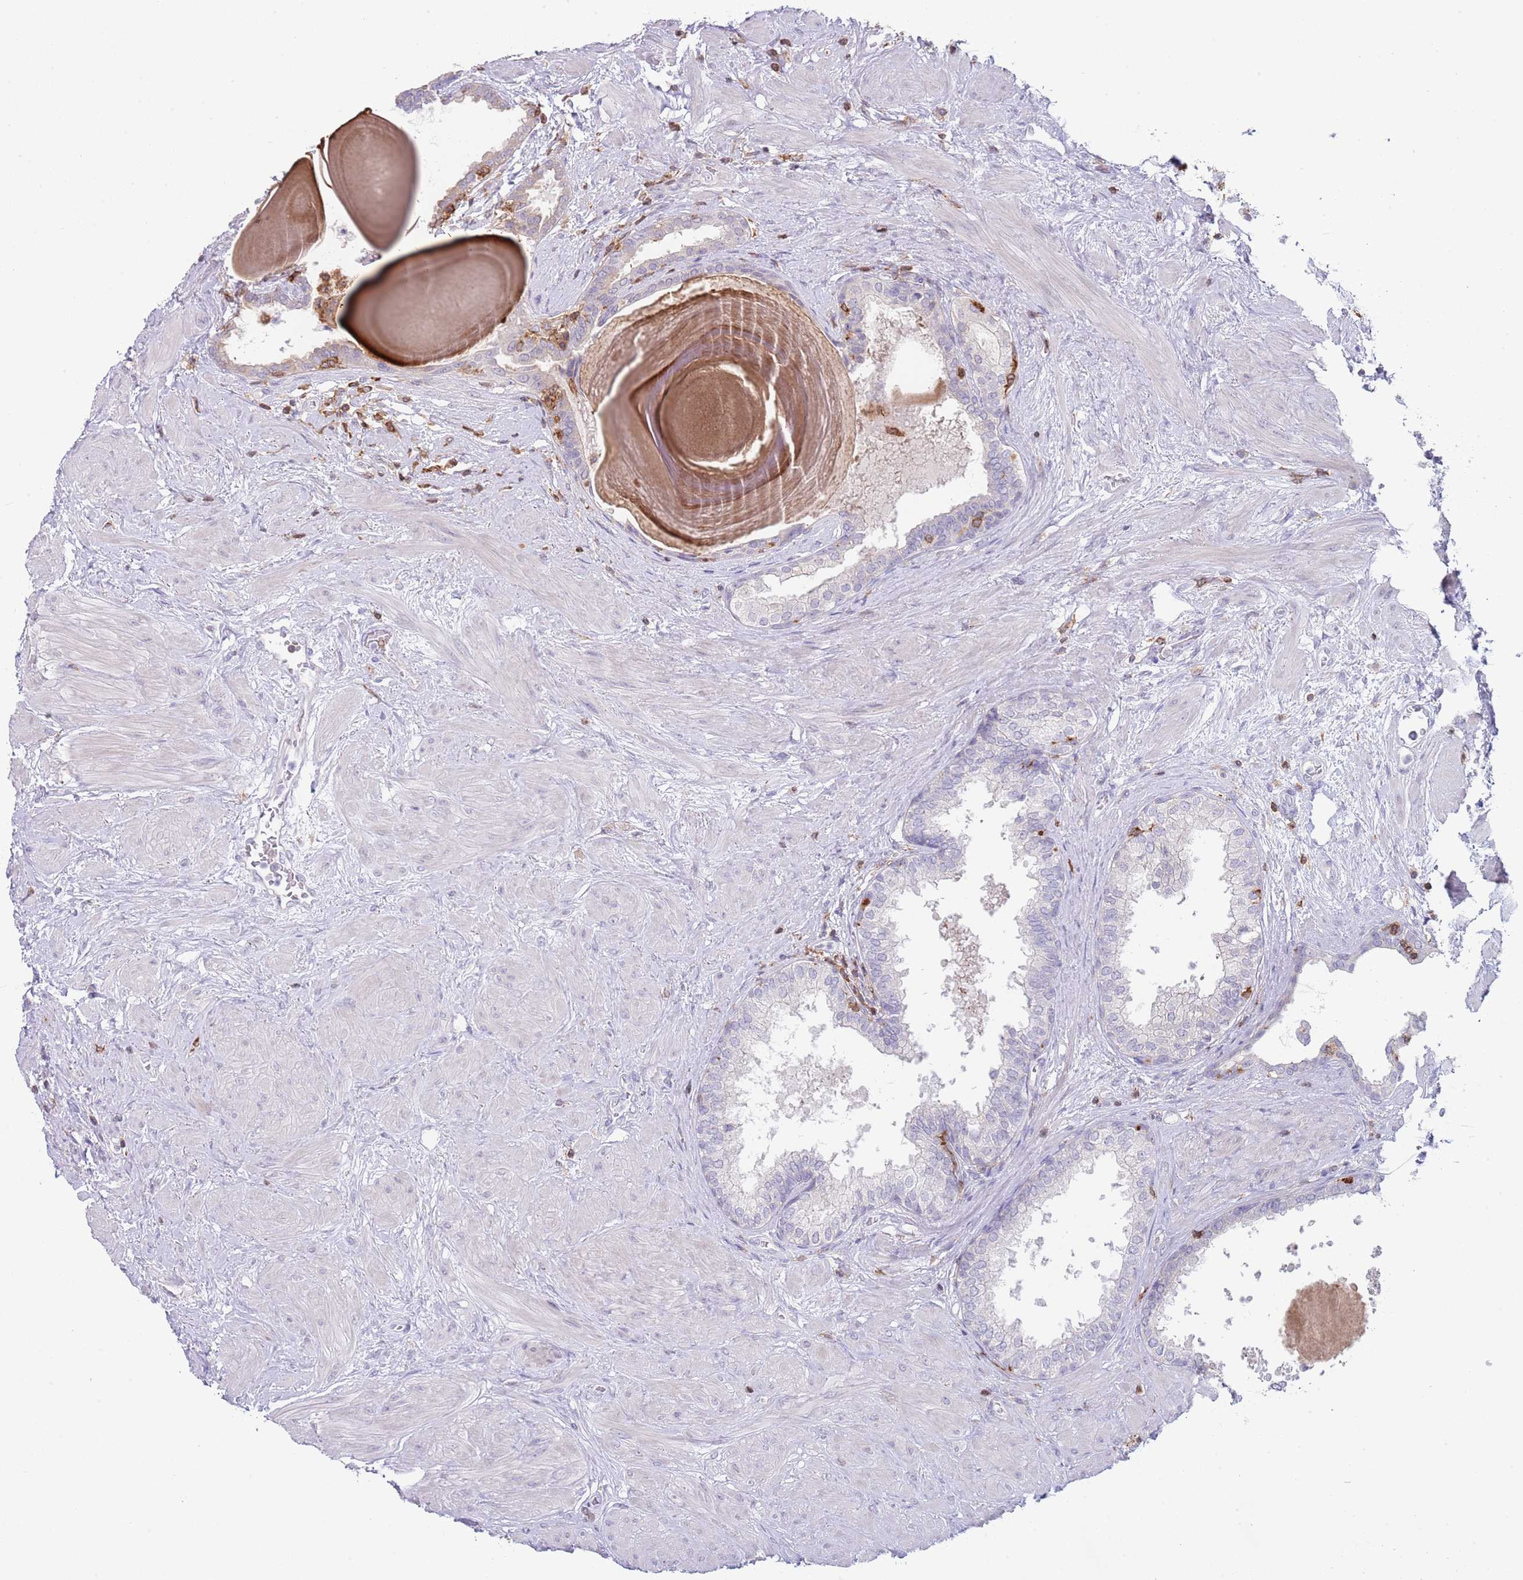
{"staining": {"intensity": "negative", "quantity": "none", "location": "none"}, "tissue": "prostate", "cell_type": "Glandular cells", "image_type": "normal", "snomed": [{"axis": "morphology", "description": "Normal tissue, NOS"}, {"axis": "topography", "description": "Prostate"}], "caption": "Glandular cells show no significant staining in benign prostate. The staining was performed using DAB (3,3'-diaminobenzidine) to visualize the protein expression in brown, while the nuclei were stained in blue with hematoxylin (Magnification: 20x).", "gene": "LPXN", "patient": {"sex": "male", "age": 48}}